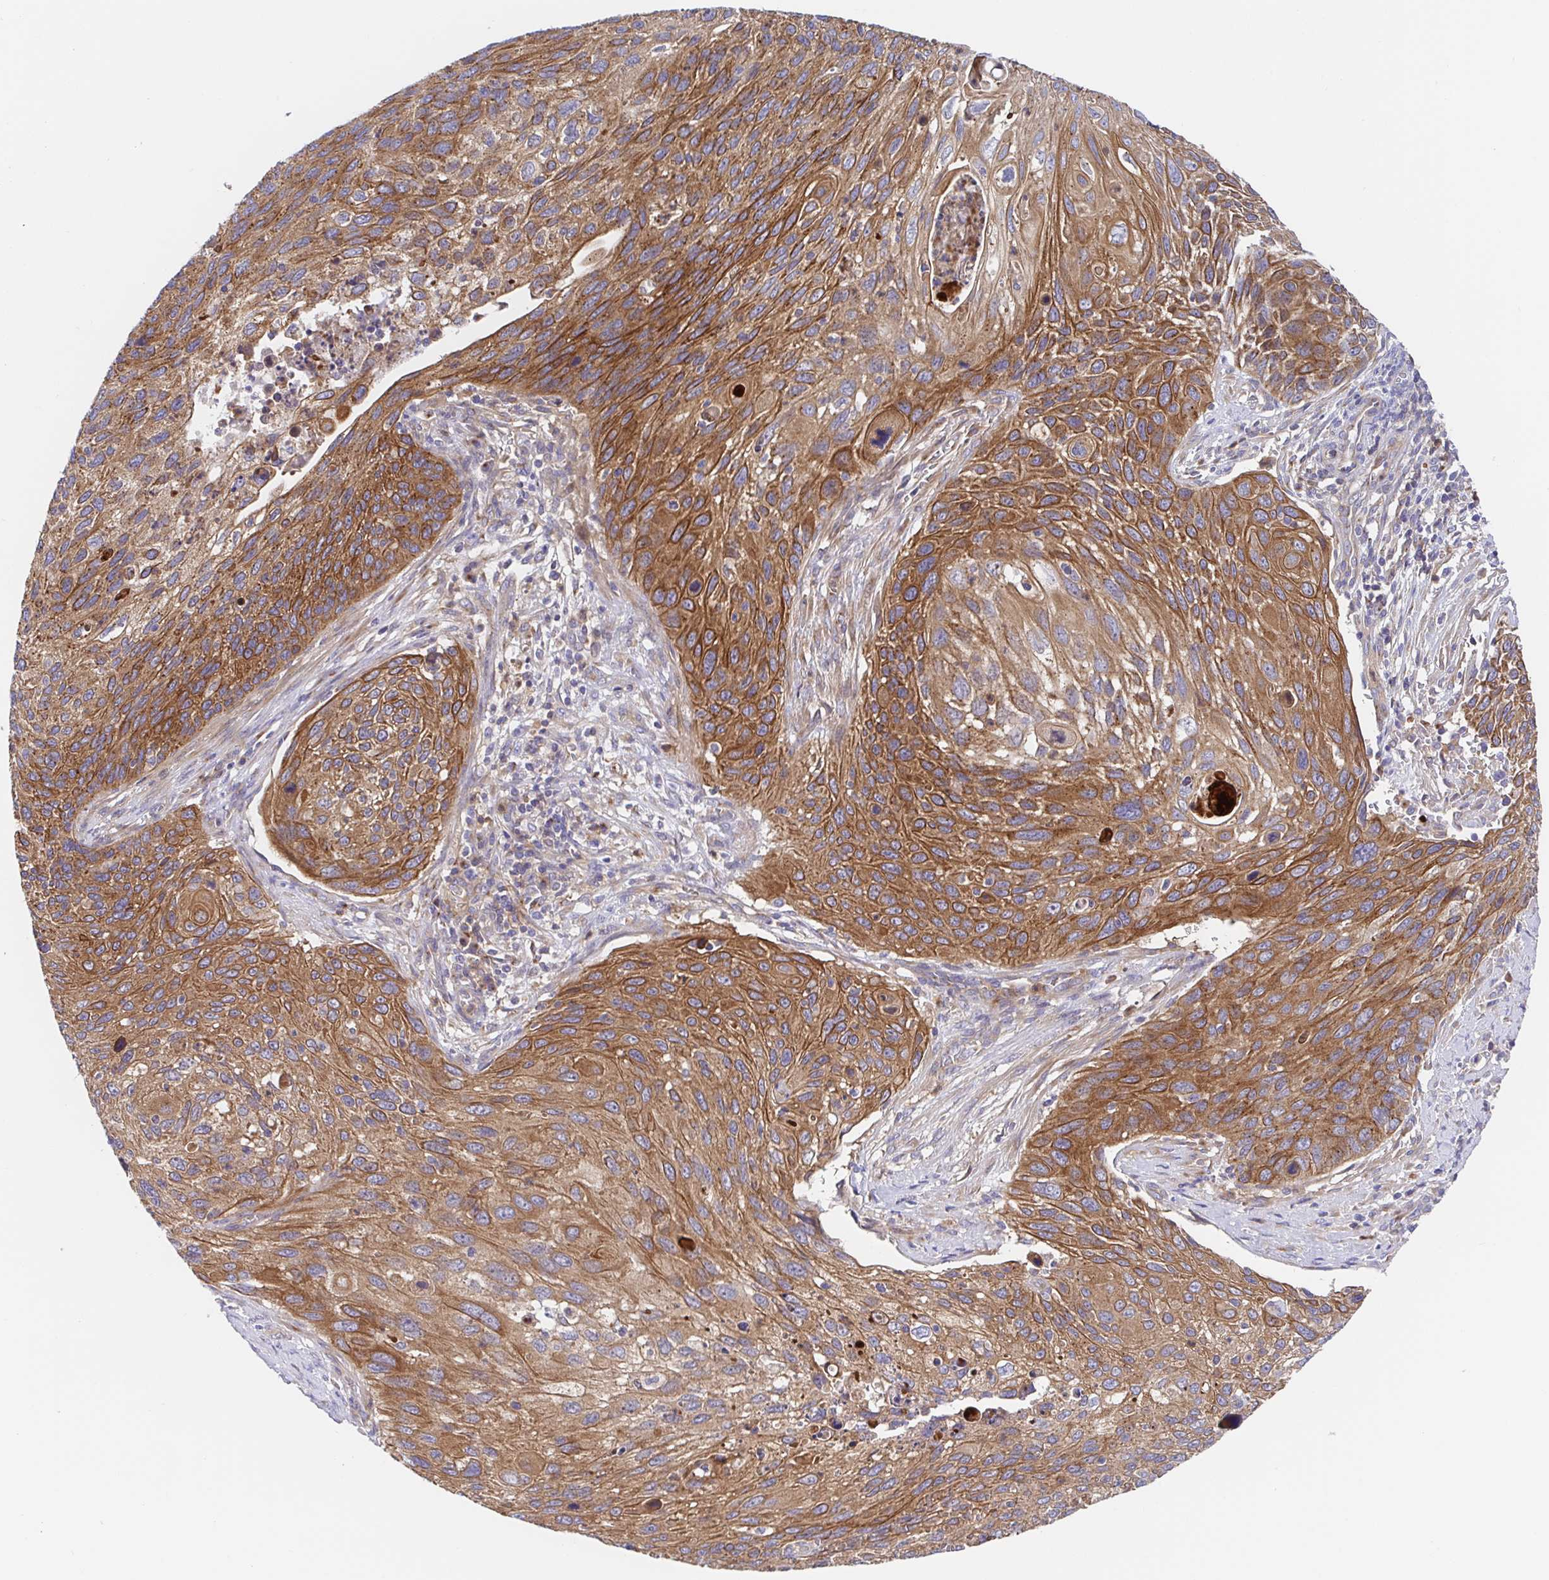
{"staining": {"intensity": "moderate", "quantity": ">75%", "location": "cytoplasmic/membranous"}, "tissue": "cervical cancer", "cell_type": "Tumor cells", "image_type": "cancer", "snomed": [{"axis": "morphology", "description": "Squamous cell carcinoma, NOS"}, {"axis": "topography", "description": "Cervix"}], "caption": "Immunohistochemistry (IHC) staining of cervical squamous cell carcinoma, which displays medium levels of moderate cytoplasmic/membranous staining in approximately >75% of tumor cells indicating moderate cytoplasmic/membranous protein positivity. The staining was performed using DAB (3,3'-diaminobenzidine) (brown) for protein detection and nuclei were counterstained in hematoxylin (blue).", "gene": "GOLGA1", "patient": {"sex": "female", "age": 70}}